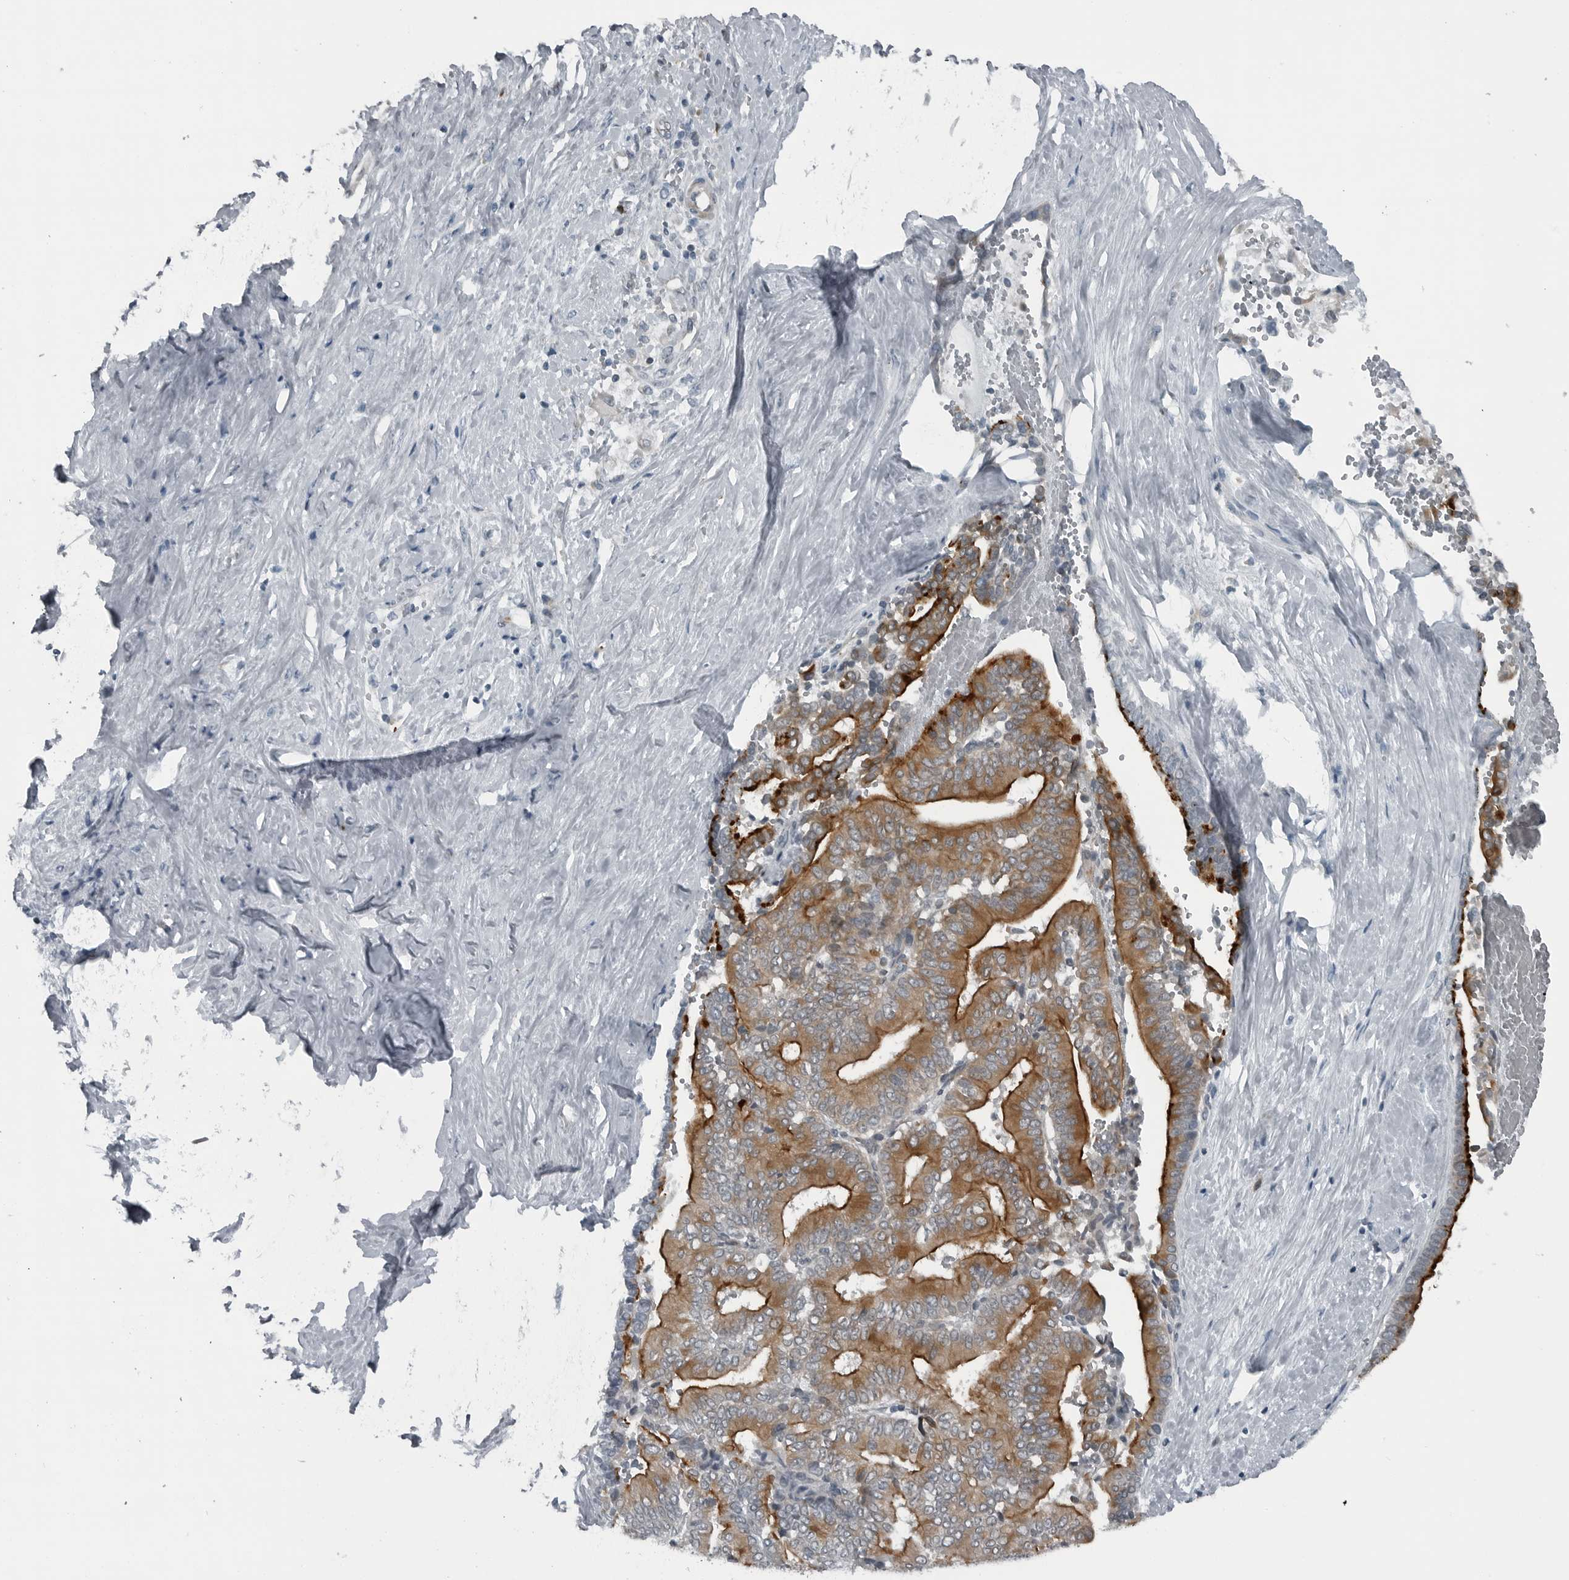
{"staining": {"intensity": "strong", "quantity": ">75%", "location": "cytoplasmic/membranous"}, "tissue": "liver cancer", "cell_type": "Tumor cells", "image_type": "cancer", "snomed": [{"axis": "morphology", "description": "Cholangiocarcinoma"}, {"axis": "topography", "description": "Liver"}], "caption": "A high amount of strong cytoplasmic/membranous staining is appreciated in about >75% of tumor cells in liver cancer (cholangiocarcinoma) tissue.", "gene": "GAK", "patient": {"sex": "female", "age": 75}}